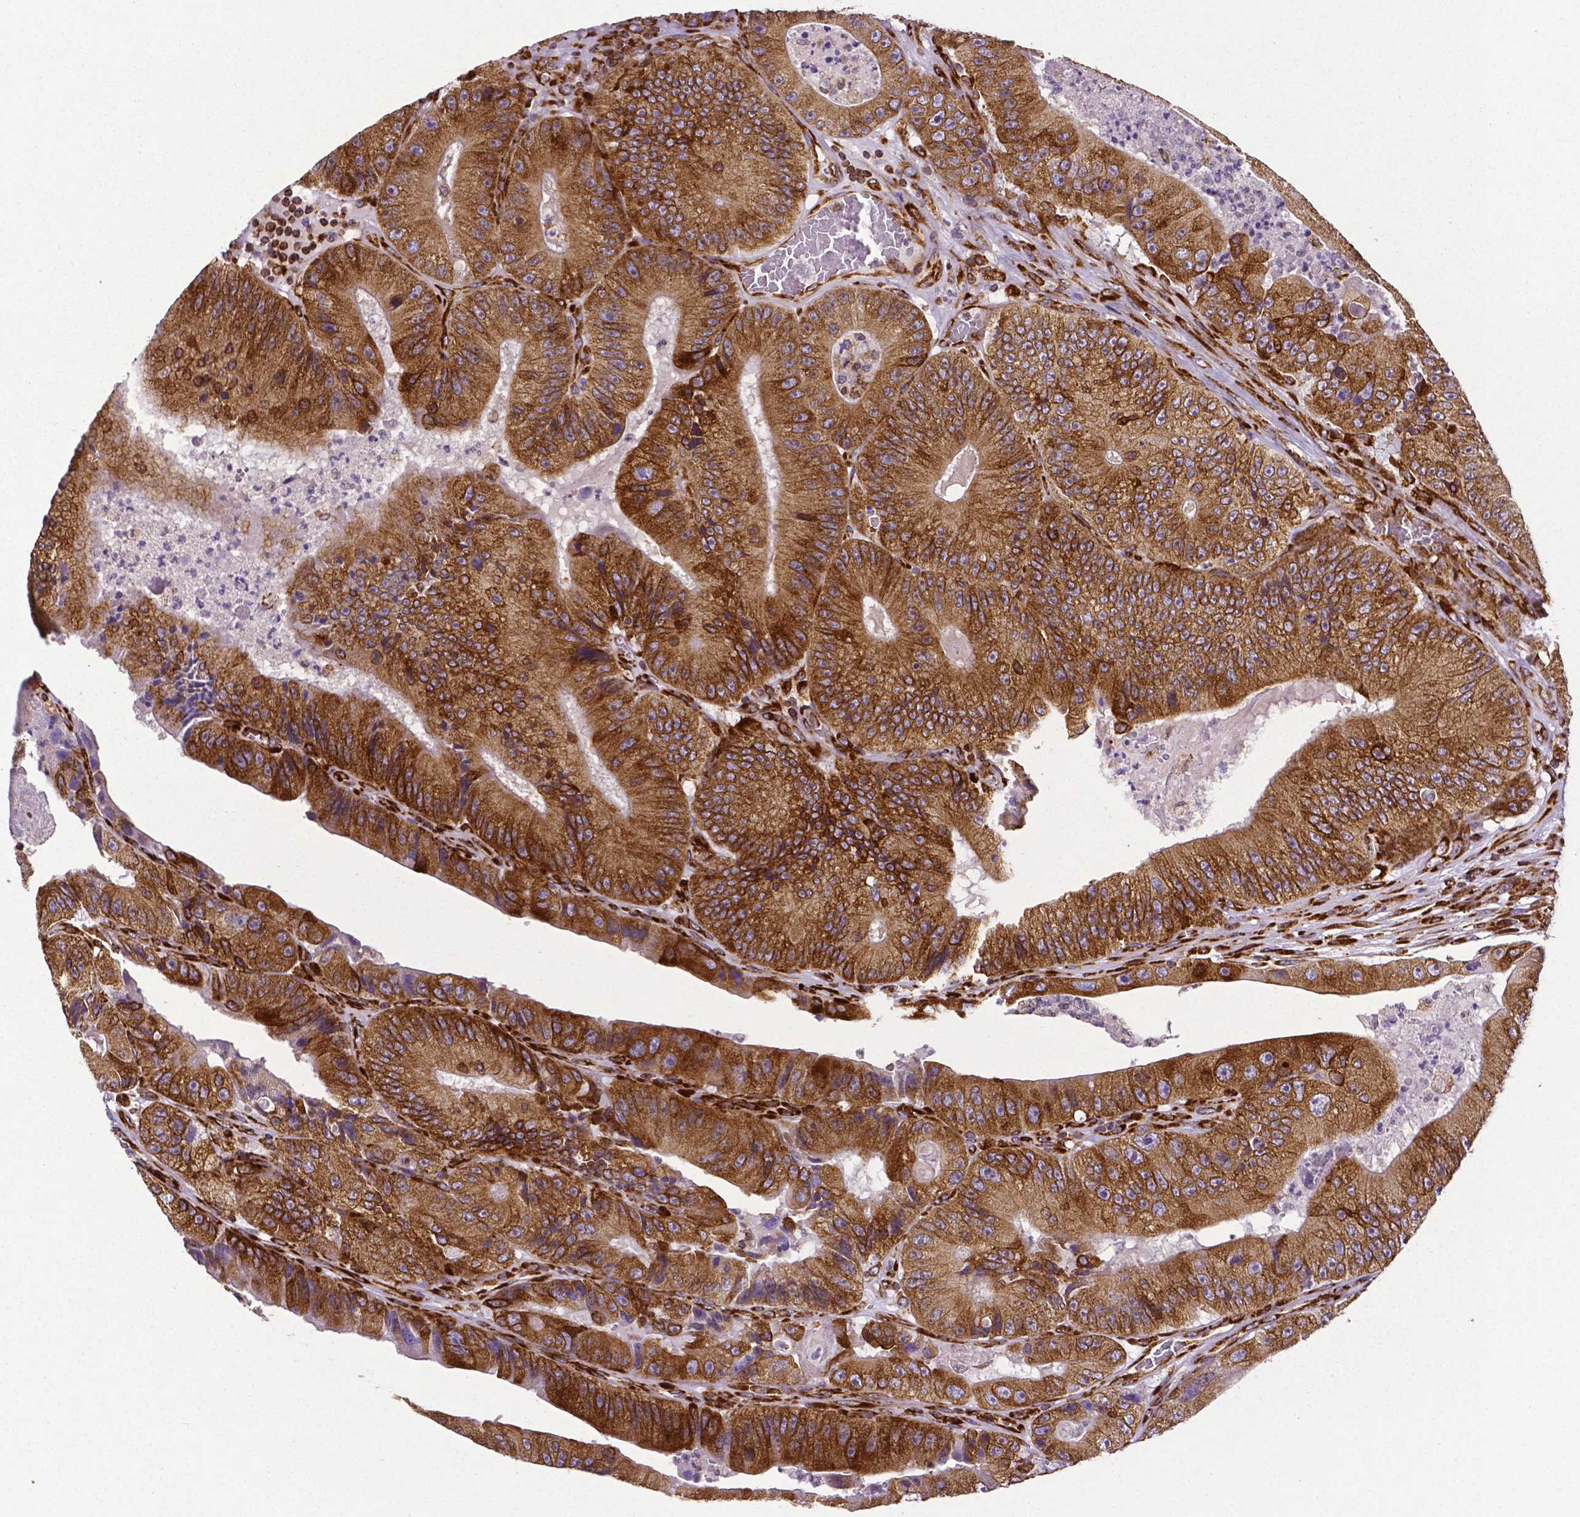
{"staining": {"intensity": "strong", "quantity": ">75%", "location": "cytoplasmic/membranous"}, "tissue": "colorectal cancer", "cell_type": "Tumor cells", "image_type": "cancer", "snomed": [{"axis": "morphology", "description": "Adenocarcinoma, NOS"}, {"axis": "topography", "description": "Colon"}], "caption": "Strong cytoplasmic/membranous staining for a protein is present in about >75% of tumor cells of colorectal adenocarcinoma using immunohistochemistry.", "gene": "MTDH", "patient": {"sex": "female", "age": 86}}